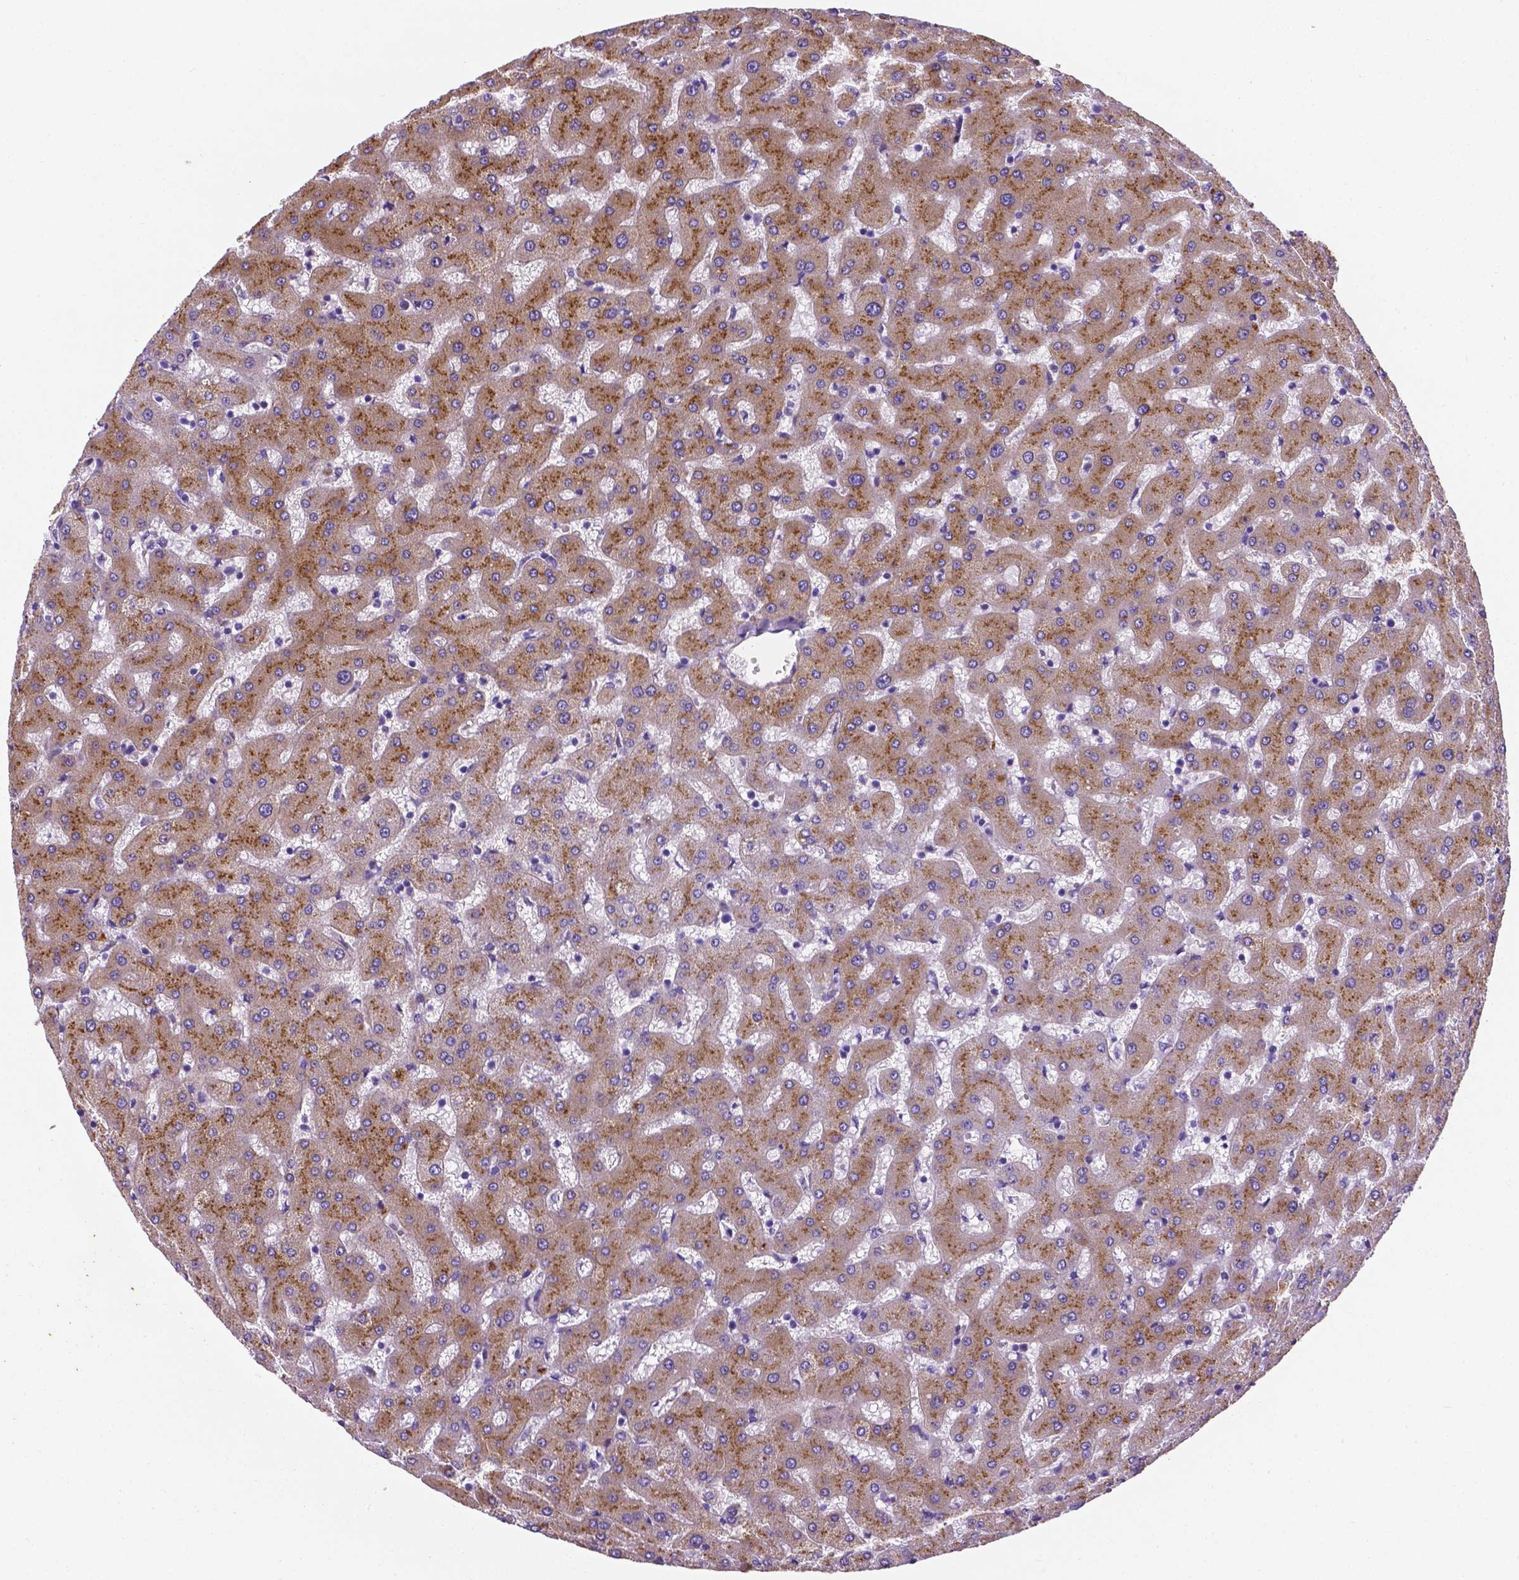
{"staining": {"intensity": "negative", "quantity": "none", "location": "none"}, "tissue": "liver", "cell_type": "Cholangiocytes", "image_type": "normal", "snomed": [{"axis": "morphology", "description": "Normal tissue, NOS"}, {"axis": "topography", "description": "Liver"}], "caption": "Protein analysis of benign liver reveals no significant positivity in cholangiocytes.", "gene": "APOE", "patient": {"sex": "female", "age": 63}}